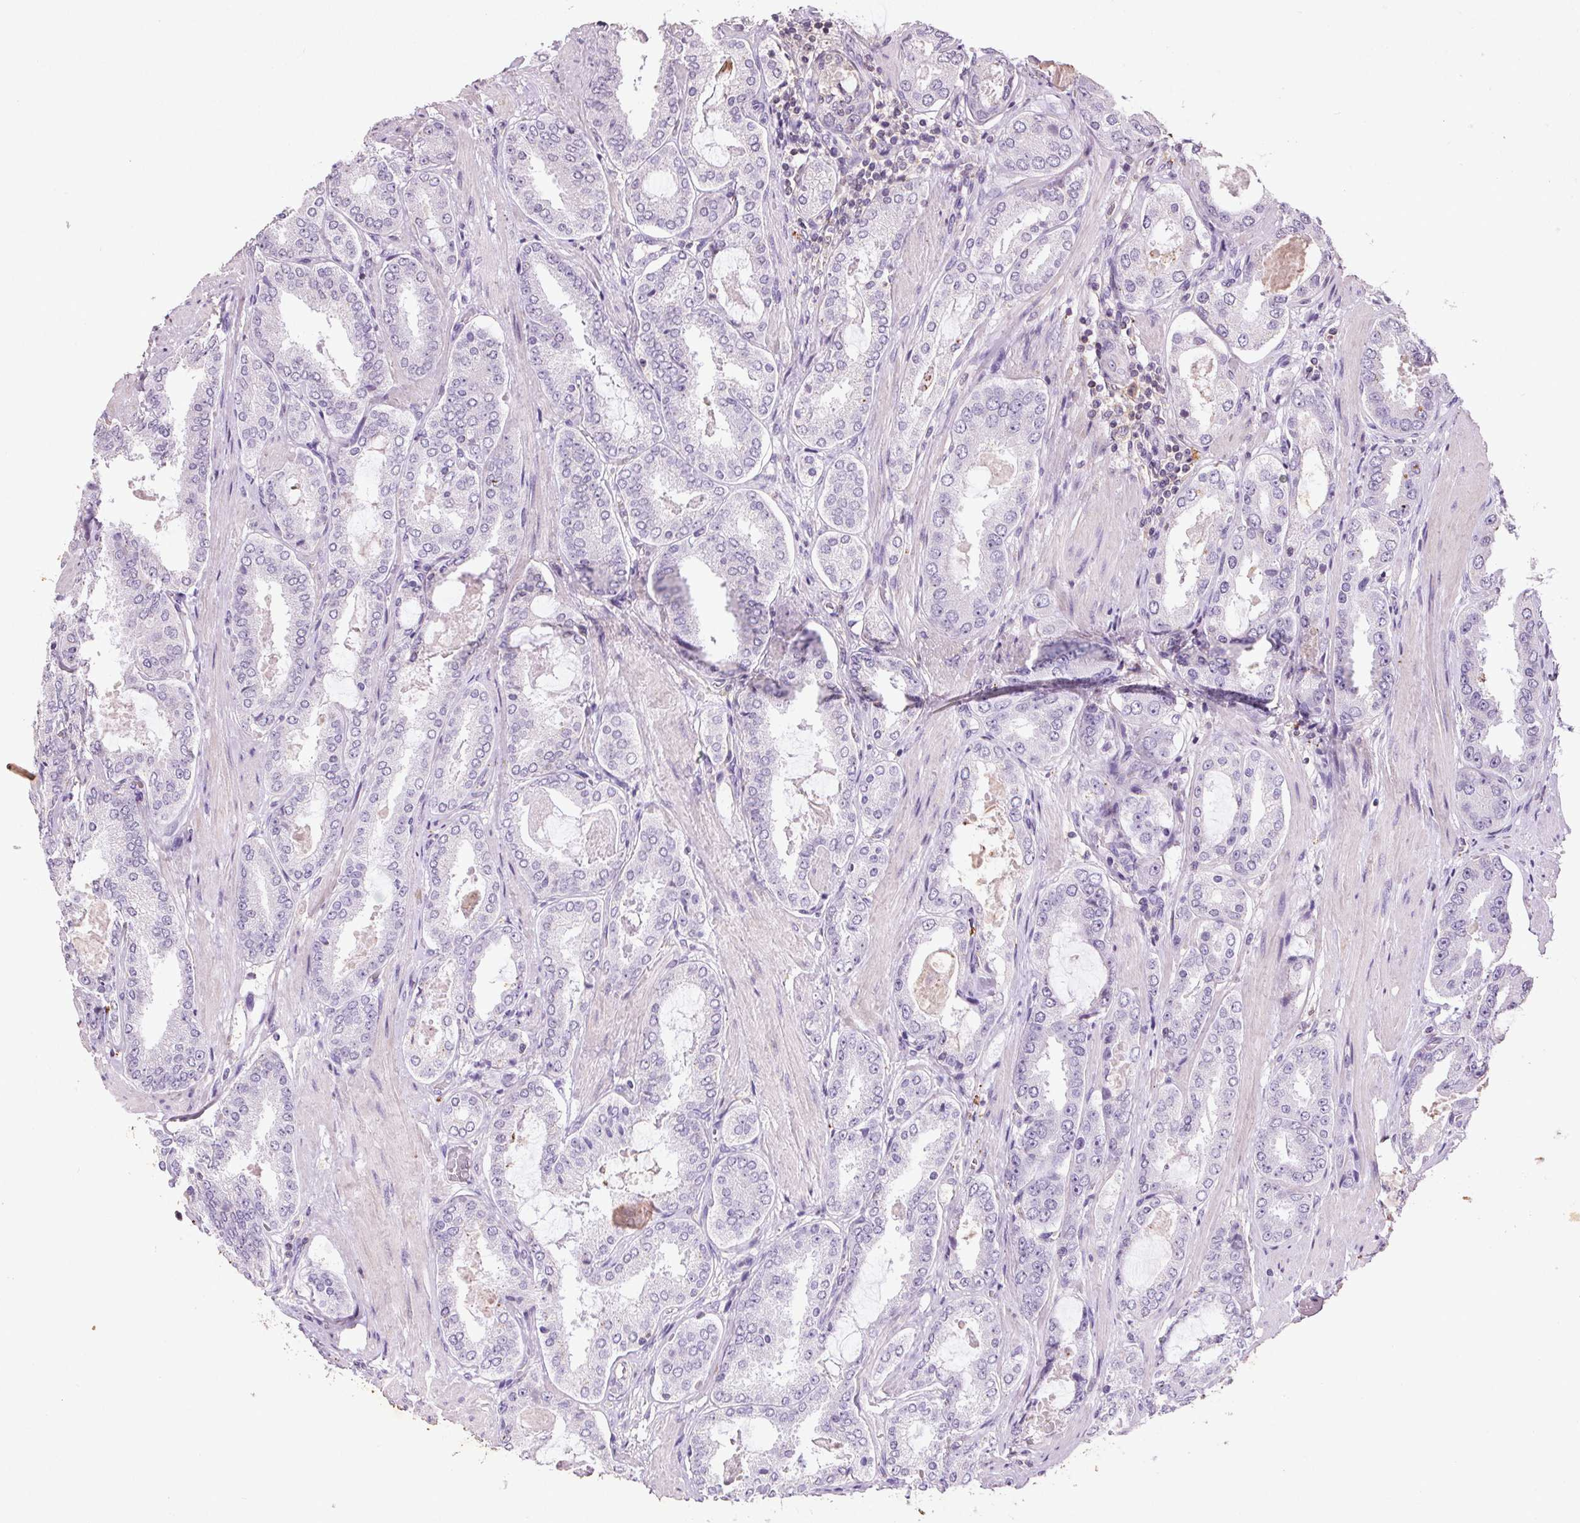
{"staining": {"intensity": "negative", "quantity": "none", "location": "none"}, "tissue": "prostate cancer", "cell_type": "Tumor cells", "image_type": "cancer", "snomed": [{"axis": "morphology", "description": "Adenocarcinoma, High grade"}, {"axis": "topography", "description": "Prostate"}], "caption": "IHC of prostate adenocarcinoma (high-grade) shows no staining in tumor cells. (DAB IHC visualized using brightfield microscopy, high magnification).", "gene": "C19orf84", "patient": {"sex": "male", "age": 63}}